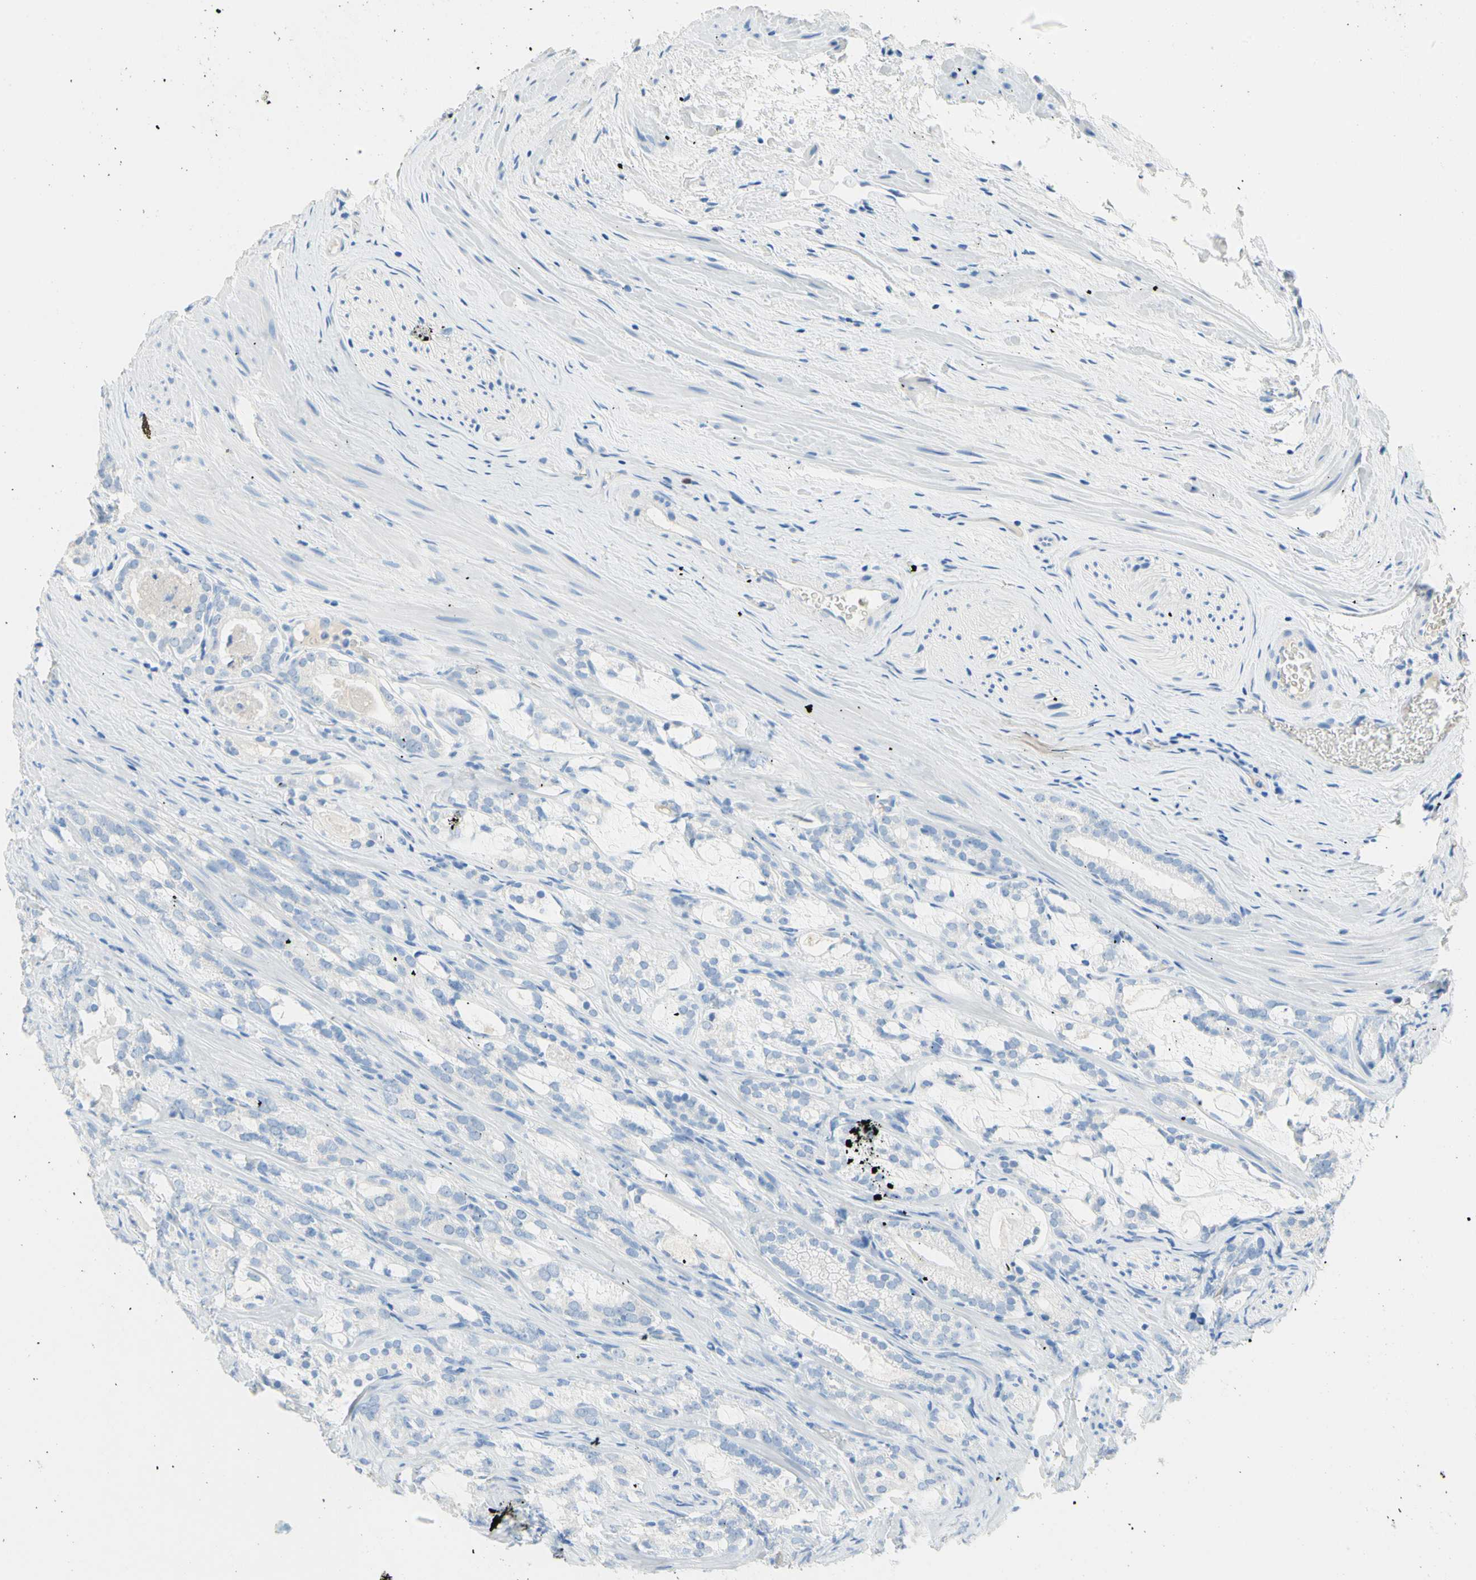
{"staining": {"intensity": "negative", "quantity": "none", "location": "none"}, "tissue": "prostate cancer", "cell_type": "Tumor cells", "image_type": "cancer", "snomed": [{"axis": "morphology", "description": "Adenocarcinoma, Low grade"}, {"axis": "topography", "description": "Prostate"}], "caption": "Protein analysis of low-grade adenocarcinoma (prostate) displays no significant staining in tumor cells.", "gene": "IL6ST", "patient": {"sex": "male", "age": 59}}